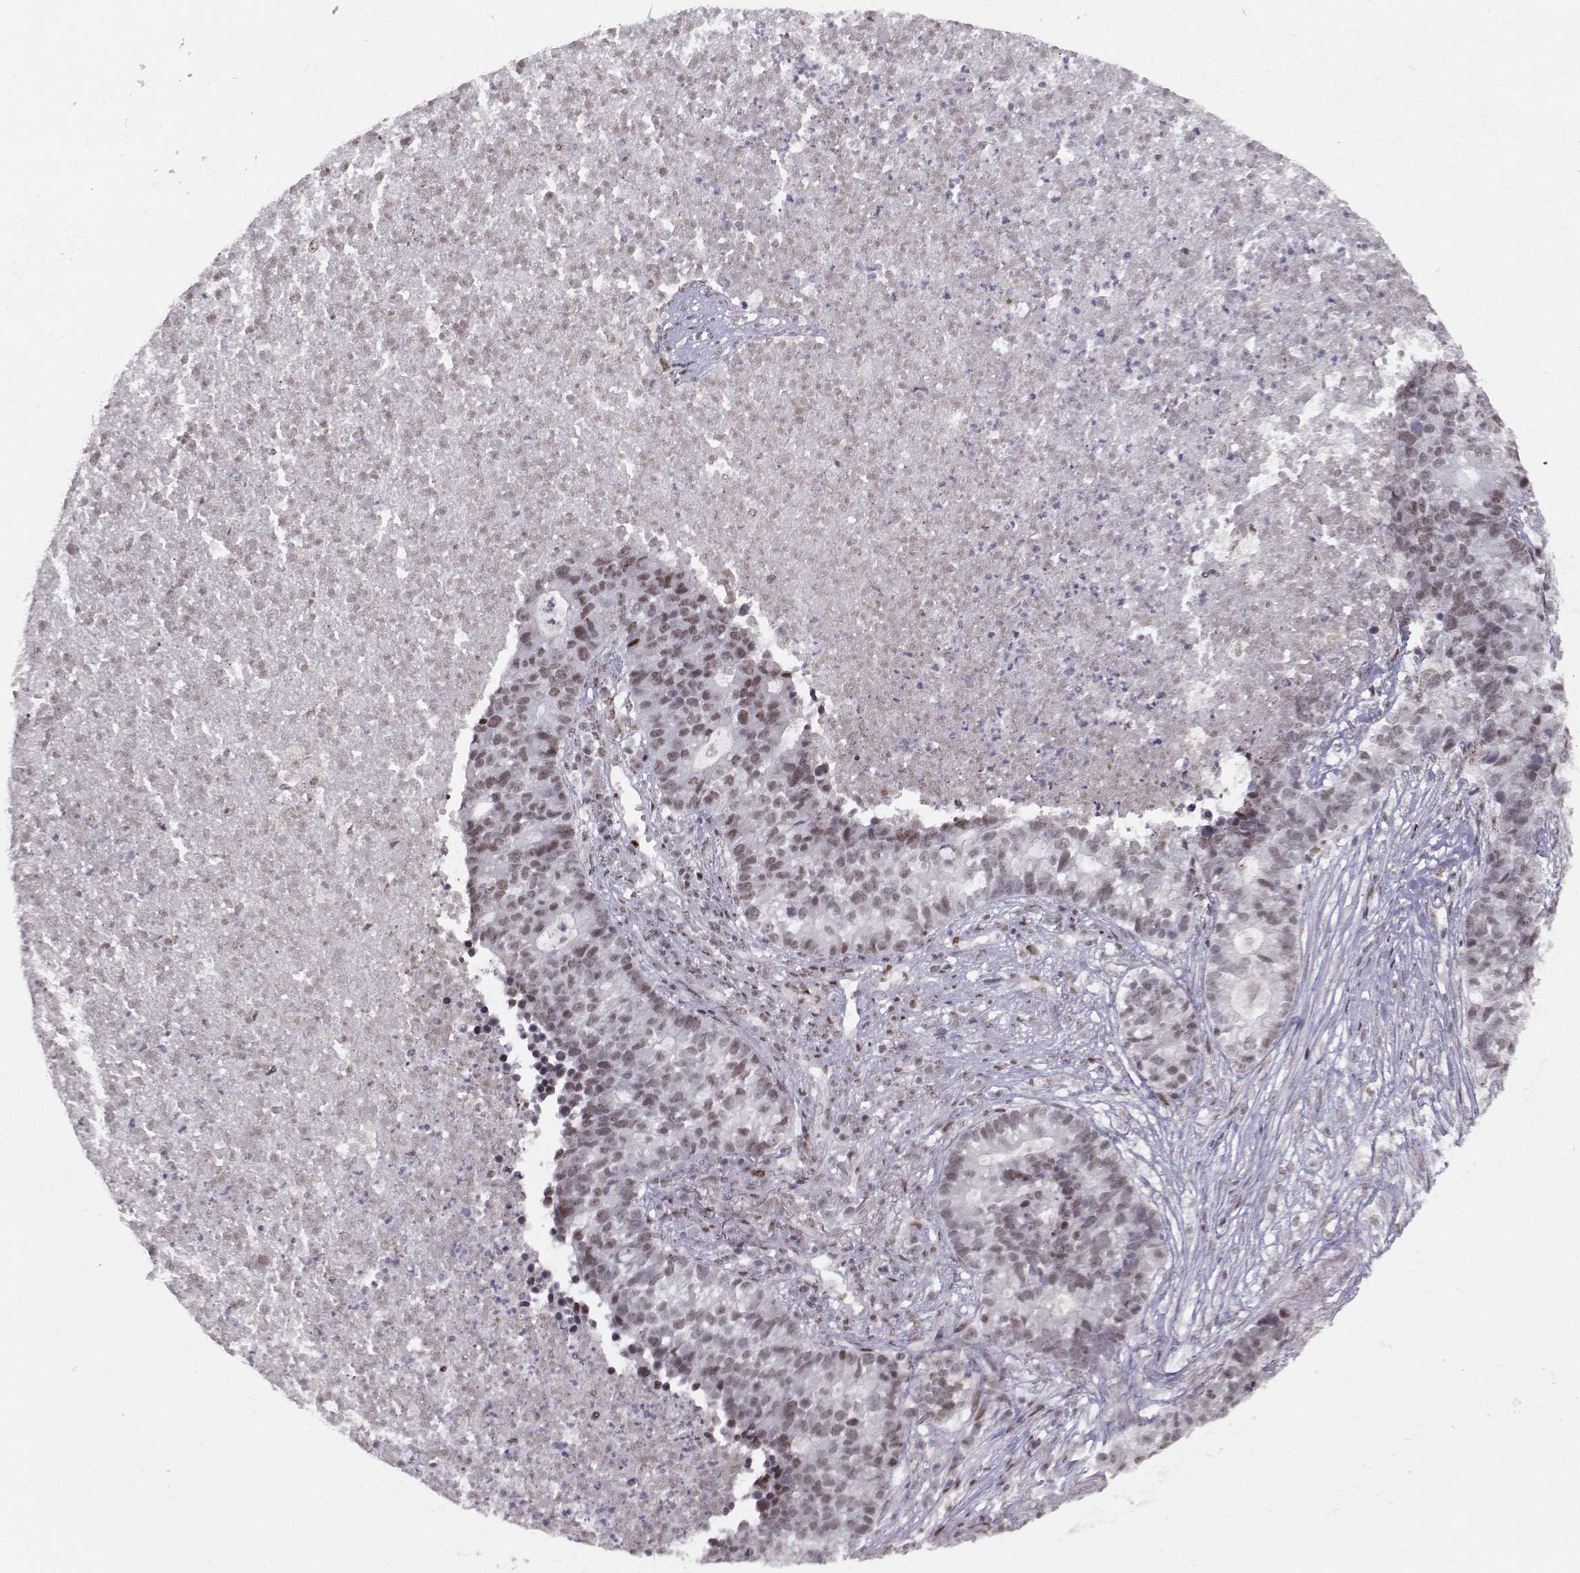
{"staining": {"intensity": "moderate", "quantity": "25%-75%", "location": "nuclear"}, "tissue": "lung cancer", "cell_type": "Tumor cells", "image_type": "cancer", "snomed": [{"axis": "morphology", "description": "Adenocarcinoma, NOS"}, {"axis": "topography", "description": "Lung"}], "caption": "This histopathology image reveals IHC staining of human lung cancer (adenocarcinoma), with medium moderate nuclear staining in about 25%-75% of tumor cells.", "gene": "SNAPC2", "patient": {"sex": "male", "age": 57}}